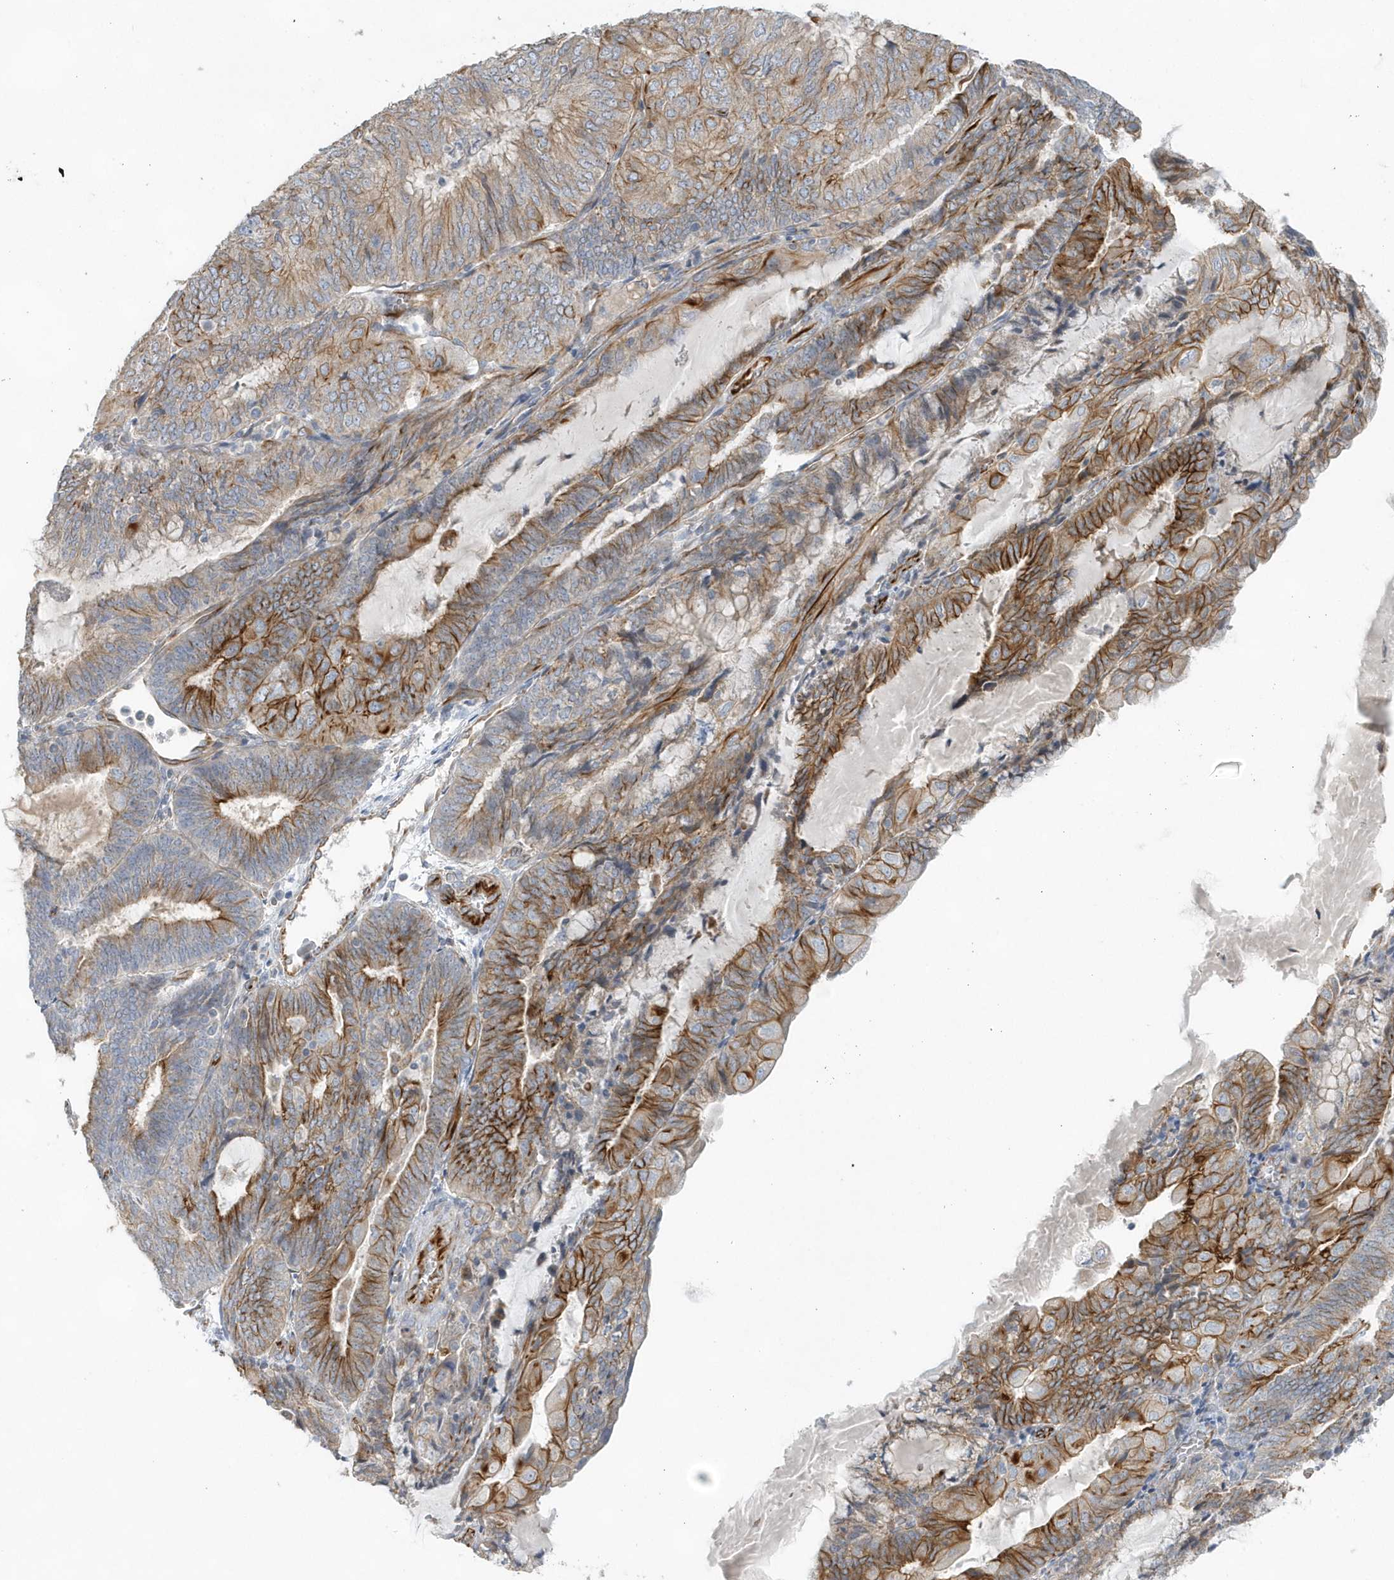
{"staining": {"intensity": "strong", "quantity": "25%-75%", "location": "cytoplasmic/membranous"}, "tissue": "endometrial cancer", "cell_type": "Tumor cells", "image_type": "cancer", "snomed": [{"axis": "morphology", "description": "Adenocarcinoma, NOS"}, {"axis": "topography", "description": "Endometrium"}], "caption": "Human endometrial adenocarcinoma stained with a protein marker exhibits strong staining in tumor cells.", "gene": "RAB17", "patient": {"sex": "female", "age": 81}}